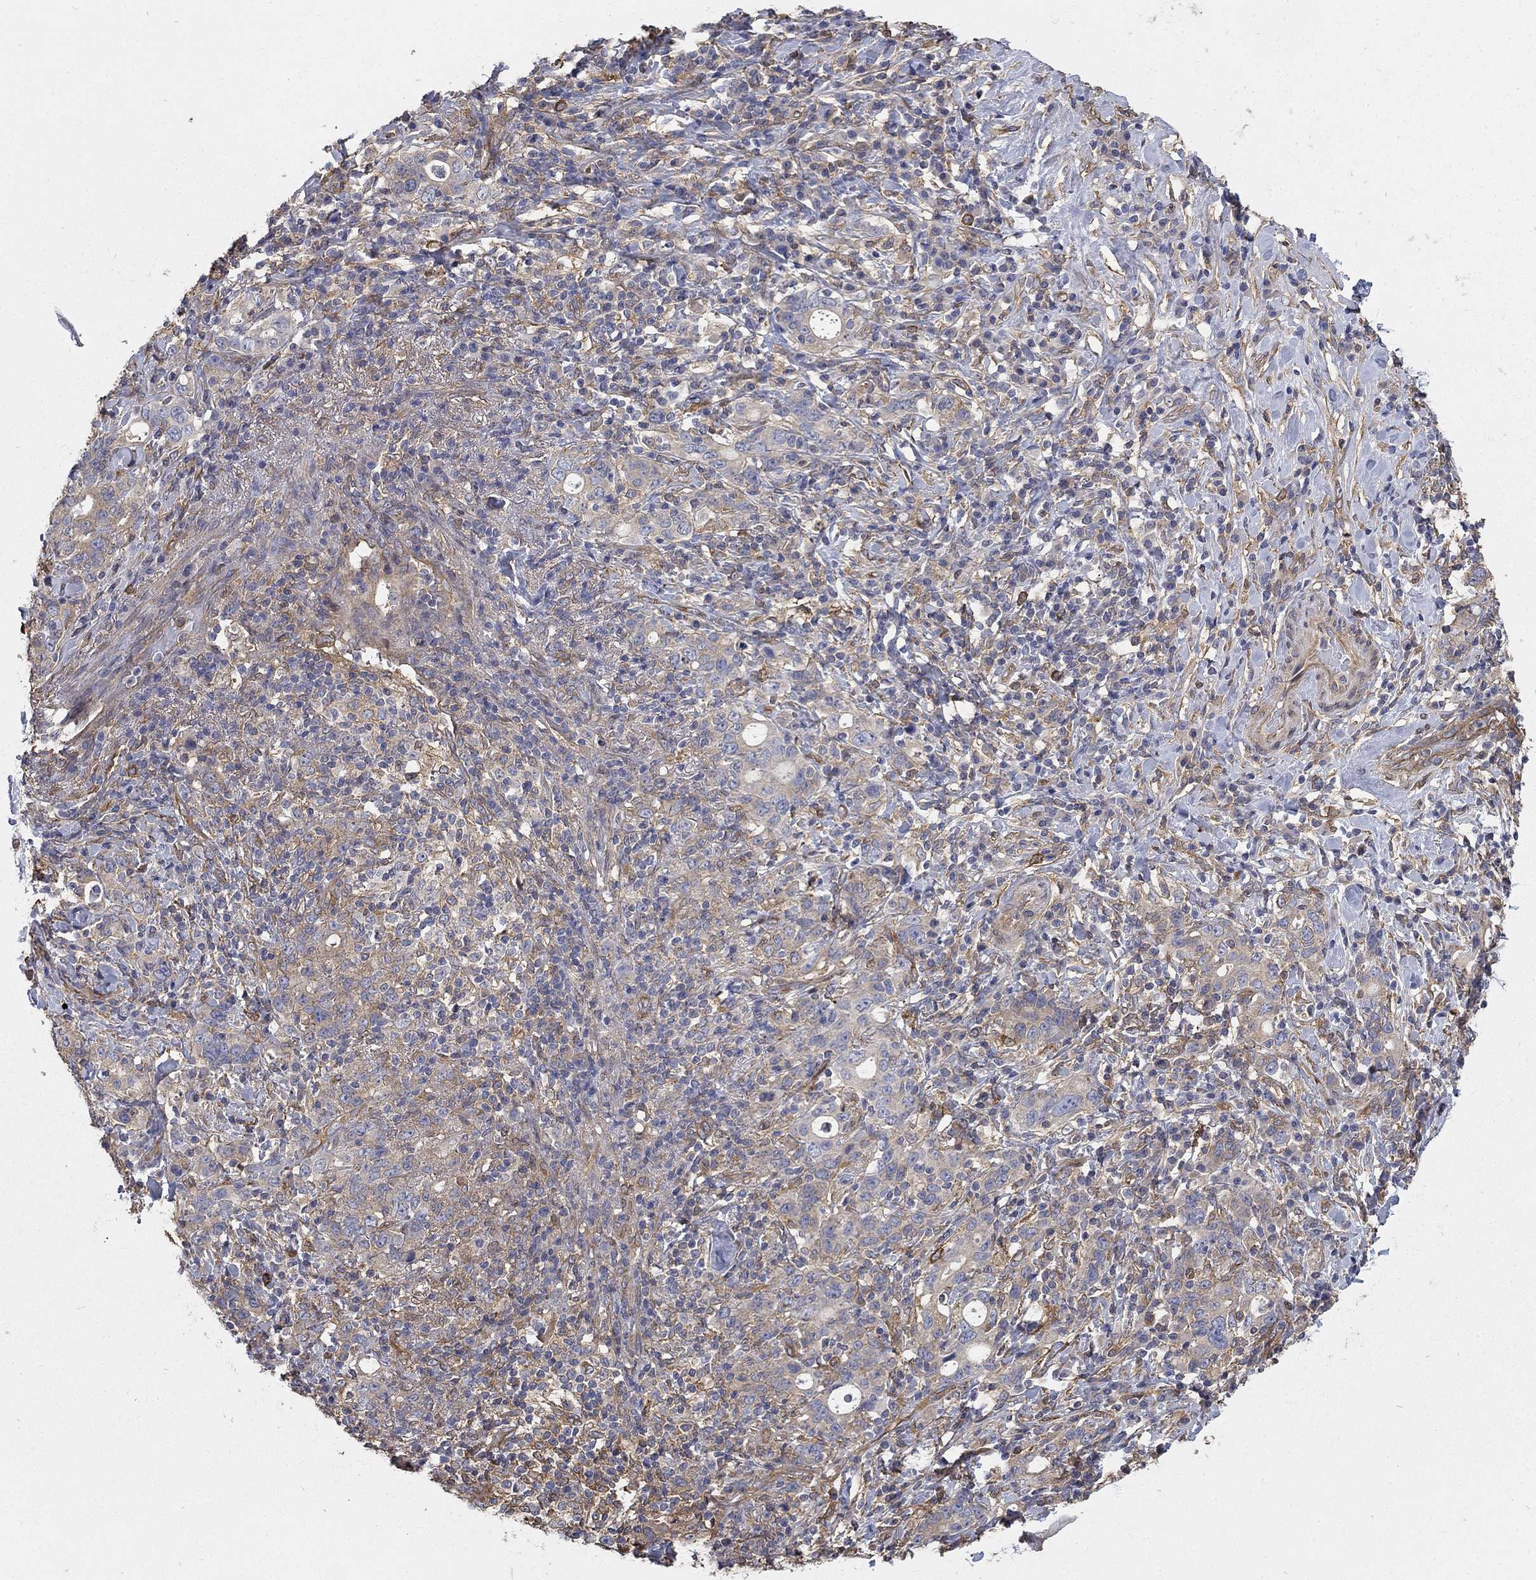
{"staining": {"intensity": "weak", "quantity": ">75%", "location": "cytoplasmic/membranous"}, "tissue": "stomach cancer", "cell_type": "Tumor cells", "image_type": "cancer", "snomed": [{"axis": "morphology", "description": "Adenocarcinoma, NOS"}, {"axis": "topography", "description": "Stomach"}], "caption": "Adenocarcinoma (stomach) stained with IHC demonstrates weak cytoplasmic/membranous expression in approximately >75% of tumor cells.", "gene": "DPYSL2", "patient": {"sex": "male", "age": 79}}